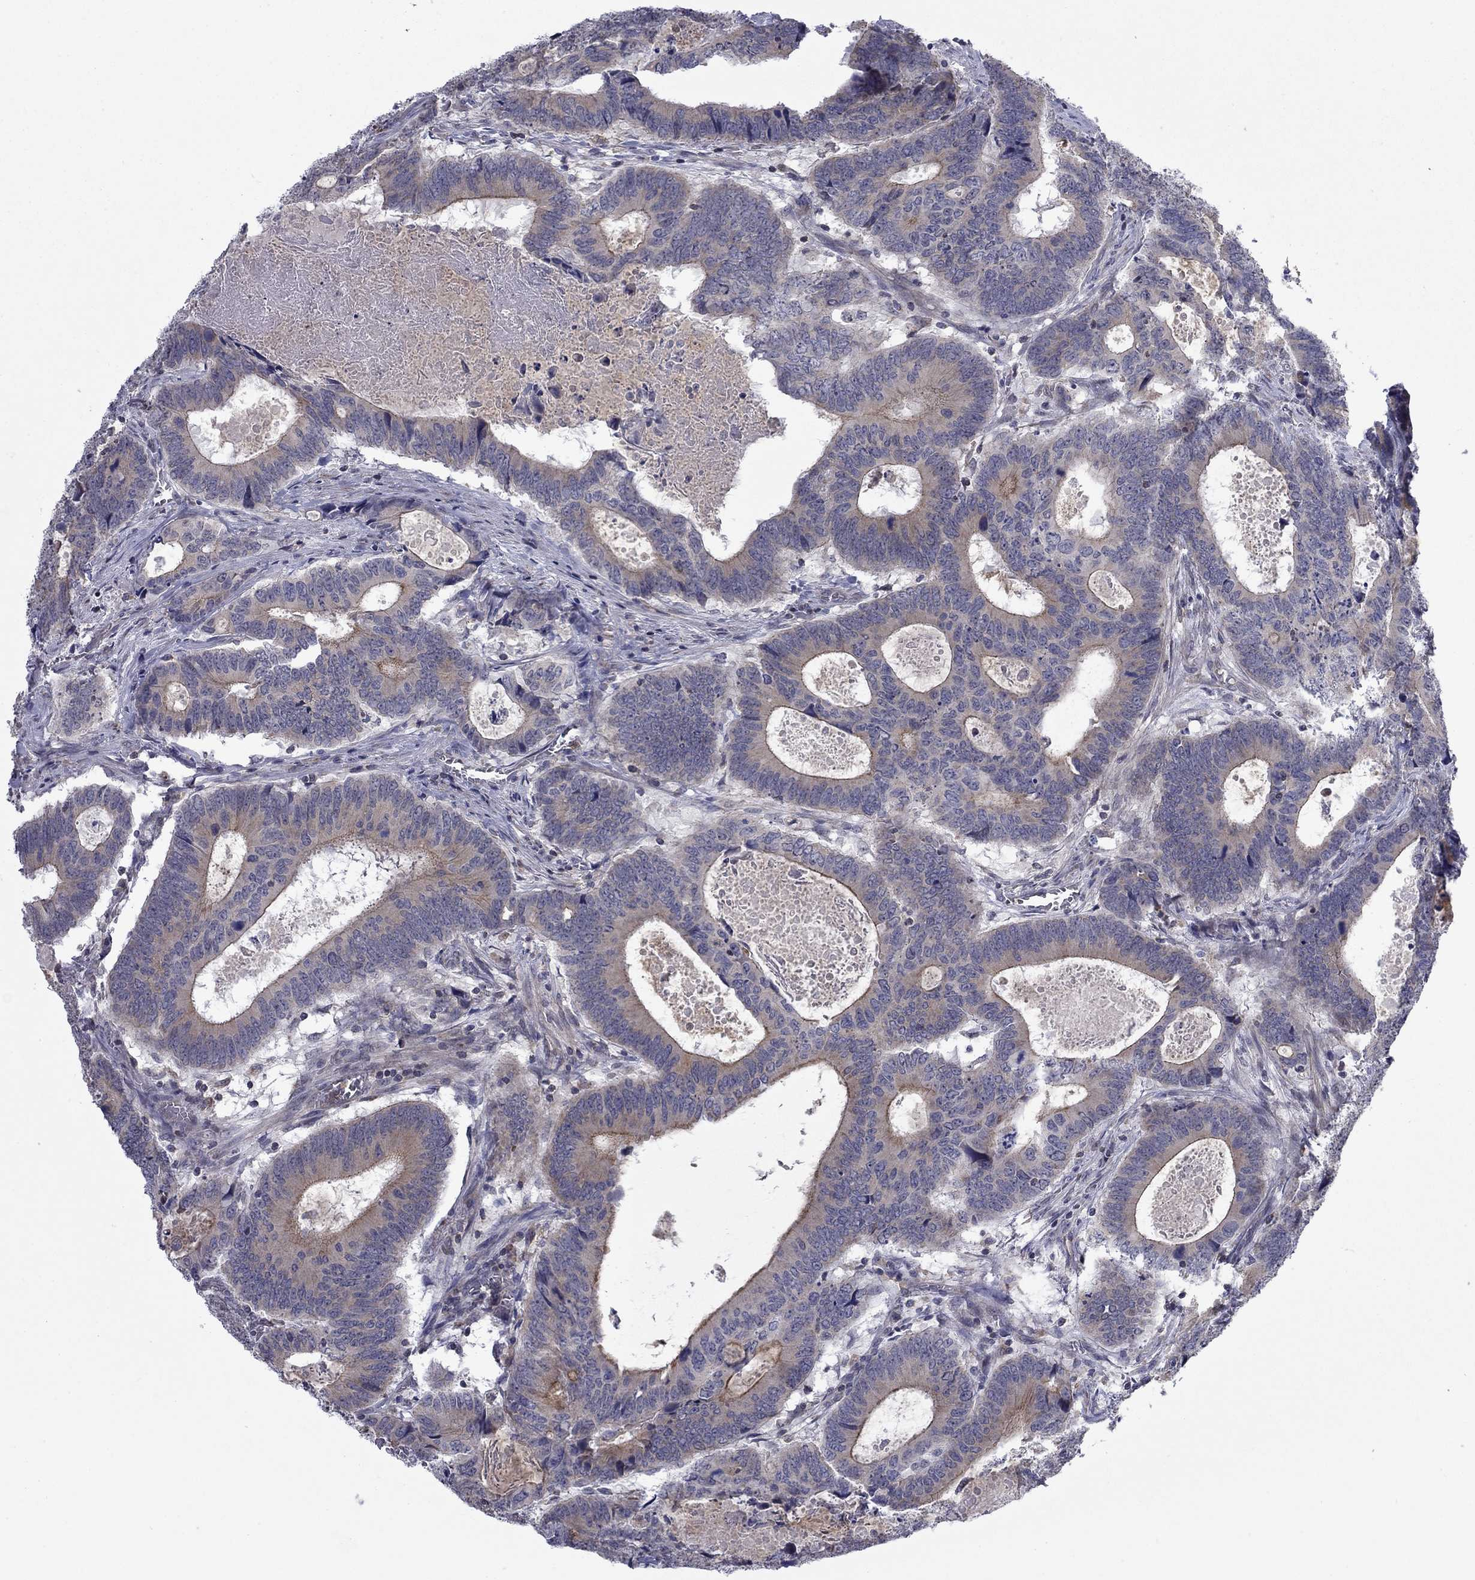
{"staining": {"intensity": "moderate", "quantity": "<25%", "location": "cytoplasmic/membranous"}, "tissue": "colorectal cancer", "cell_type": "Tumor cells", "image_type": "cancer", "snomed": [{"axis": "morphology", "description": "Adenocarcinoma, NOS"}, {"axis": "topography", "description": "Colon"}], "caption": "Protein analysis of adenocarcinoma (colorectal) tissue displays moderate cytoplasmic/membranous positivity in approximately <25% of tumor cells. The protein is stained brown, and the nuclei are stained in blue (DAB IHC with brightfield microscopy, high magnification).", "gene": "DOP1B", "patient": {"sex": "female", "age": 82}}